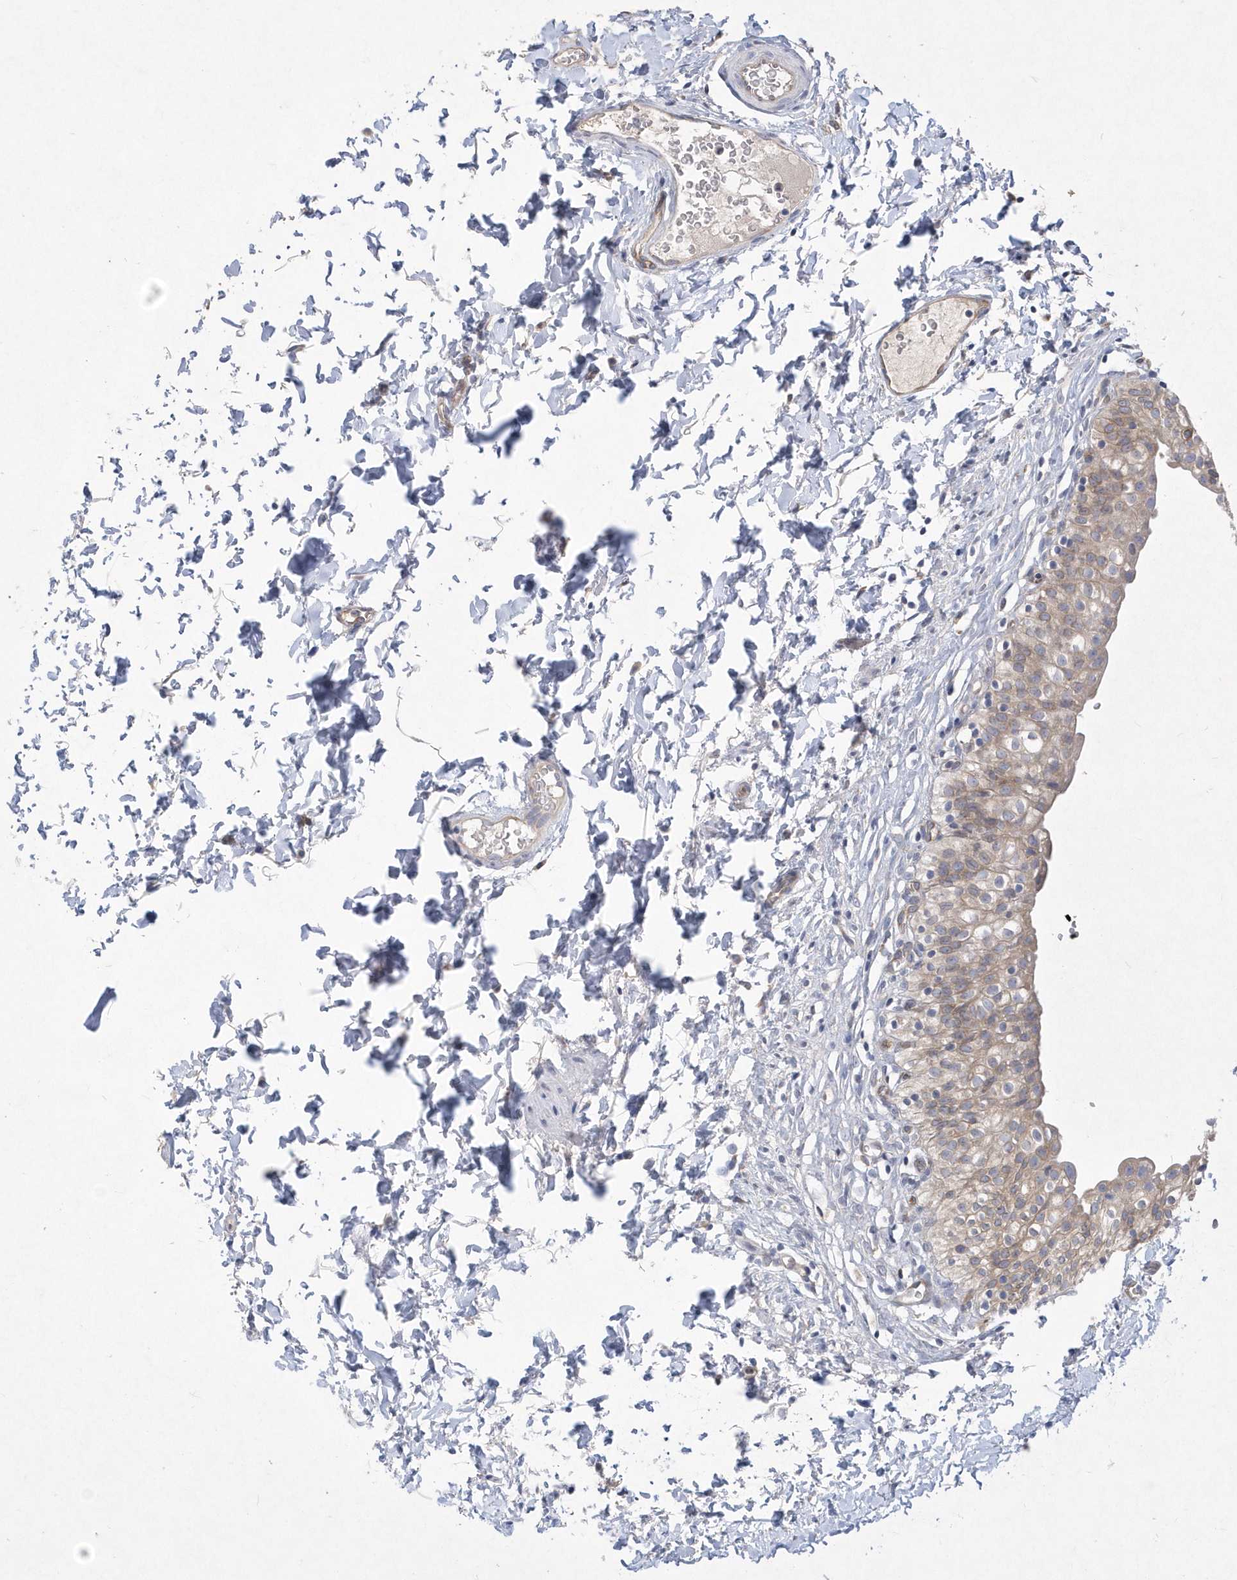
{"staining": {"intensity": "moderate", "quantity": "25%-75%", "location": "cytoplasmic/membranous"}, "tissue": "urinary bladder", "cell_type": "Urothelial cells", "image_type": "normal", "snomed": [{"axis": "morphology", "description": "Normal tissue, NOS"}, {"axis": "topography", "description": "Urinary bladder"}], "caption": "The immunohistochemical stain highlights moderate cytoplasmic/membranous positivity in urothelial cells of normal urinary bladder.", "gene": "DGAT1", "patient": {"sex": "male", "age": 55}}